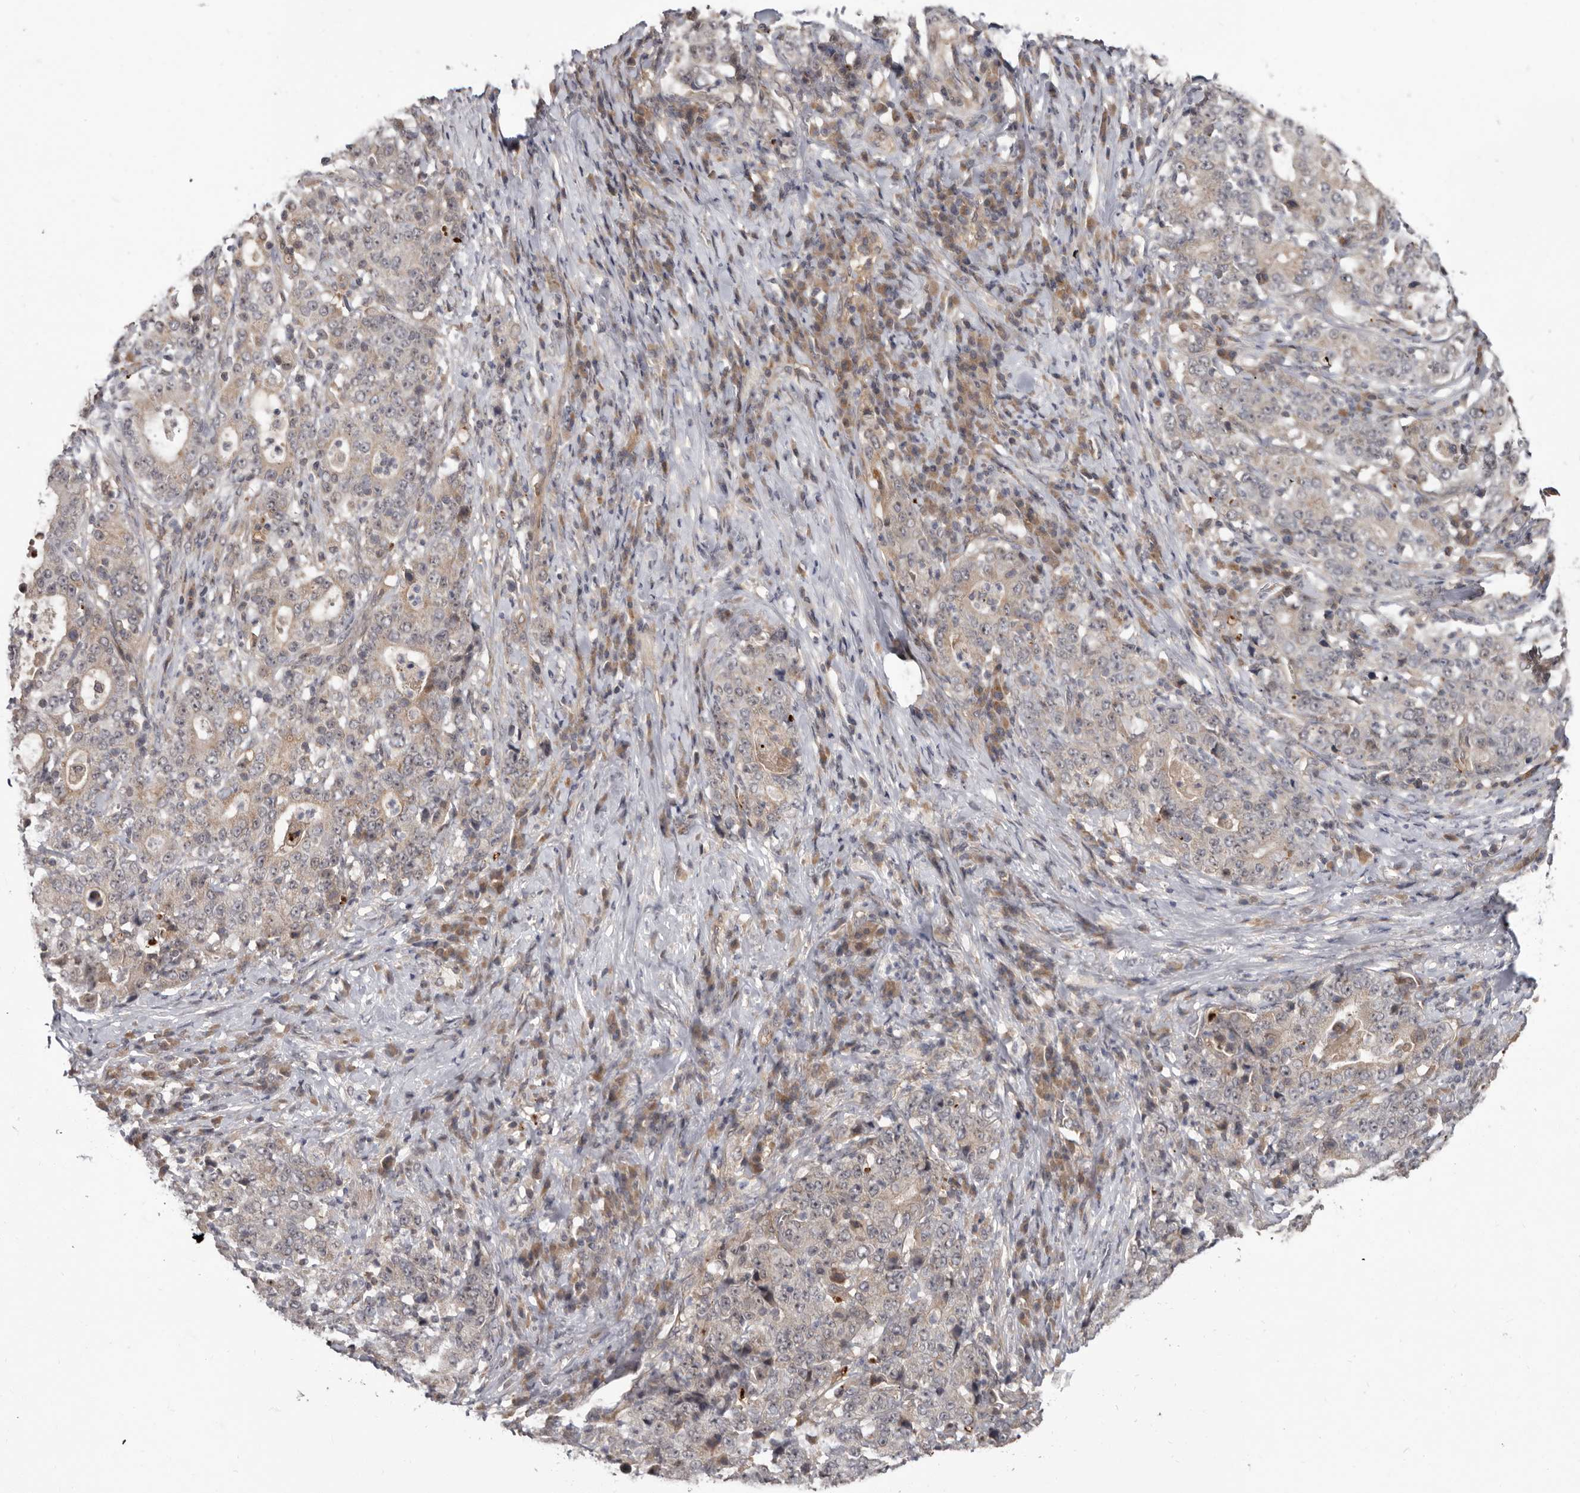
{"staining": {"intensity": "weak", "quantity": "25%-75%", "location": "cytoplasmic/membranous"}, "tissue": "stomach cancer", "cell_type": "Tumor cells", "image_type": "cancer", "snomed": [{"axis": "morphology", "description": "Normal tissue, NOS"}, {"axis": "morphology", "description": "Adenocarcinoma, NOS"}, {"axis": "topography", "description": "Stomach, upper"}, {"axis": "topography", "description": "Stomach"}], "caption": "The image exhibits immunohistochemical staining of stomach cancer. There is weak cytoplasmic/membranous positivity is identified in about 25%-75% of tumor cells.", "gene": "BAD", "patient": {"sex": "male", "age": 59}}